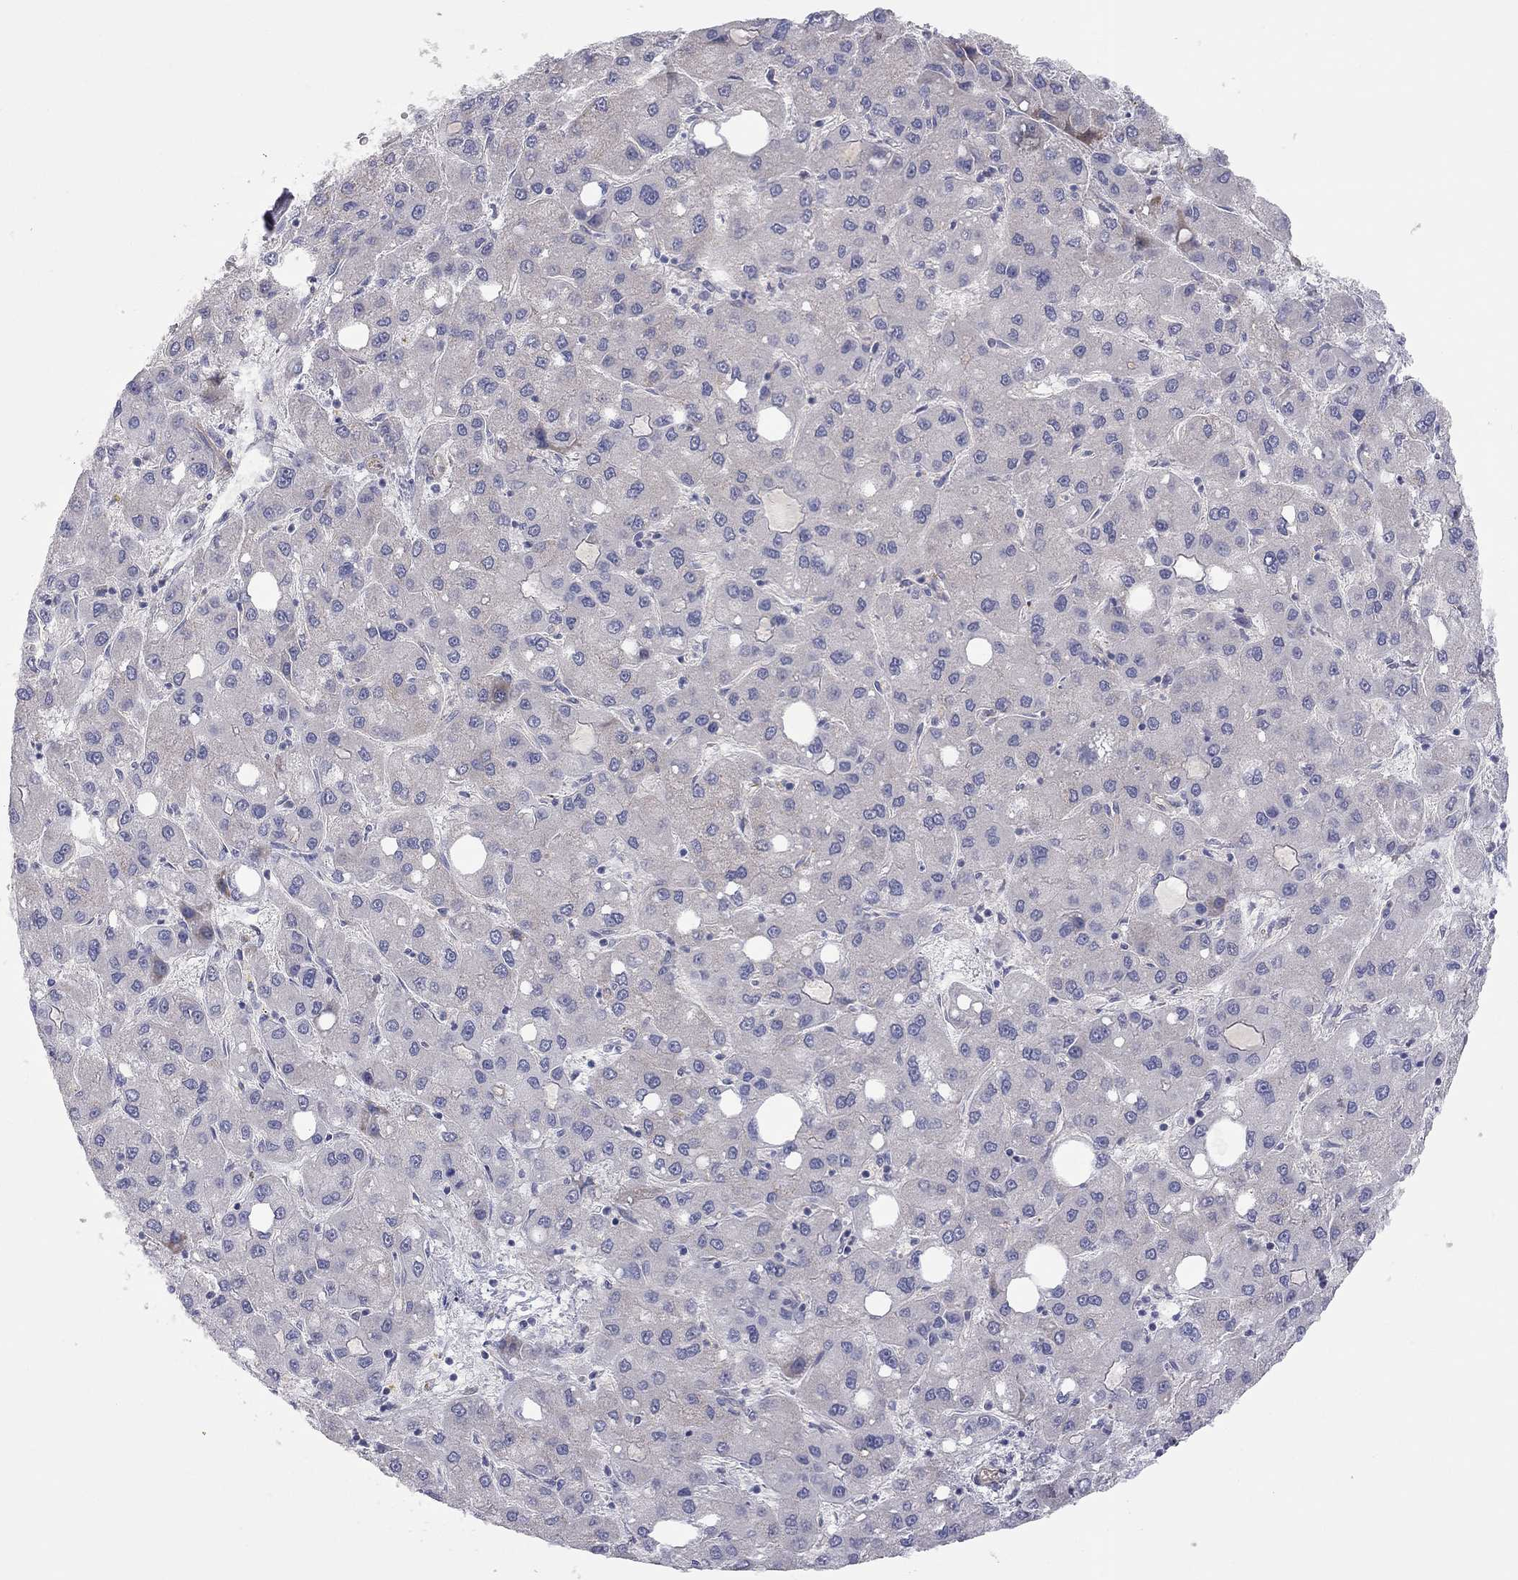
{"staining": {"intensity": "negative", "quantity": "none", "location": "none"}, "tissue": "liver cancer", "cell_type": "Tumor cells", "image_type": "cancer", "snomed": [{"axis": "morphology", "description": "Carcinoma, Hepatocellular, NOS"}, {"axis": "topography", "description": "Liver"}], "caption": "Protein analysis of liver hepatocellular carcinoma demonstrates no significant positivity in tumor cells.", "gene": "GPRC5B", "patient": {"sex": "male", "age": 73}}